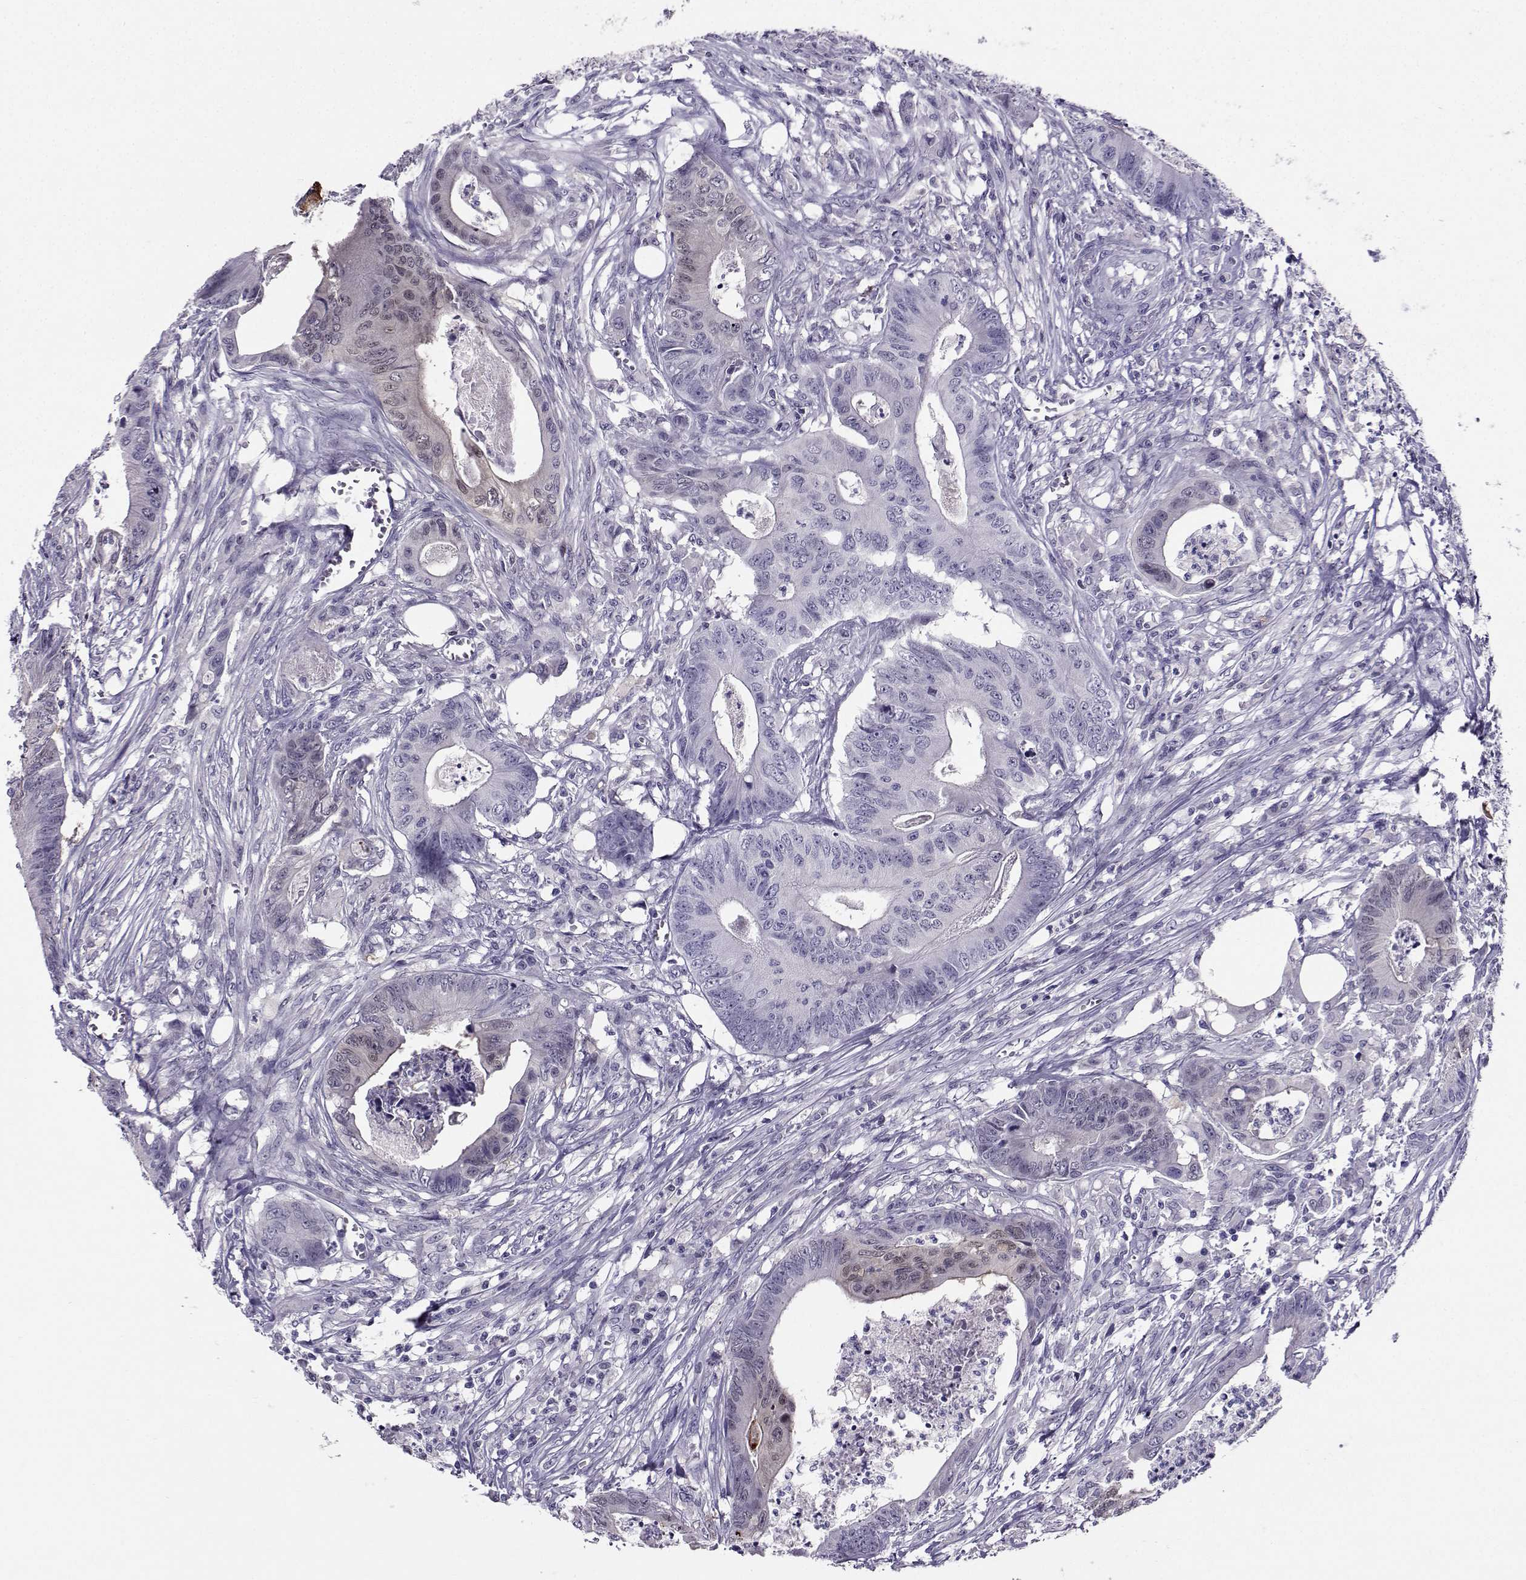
{"staining": {"intensity": "weak", "quantity": "<25%", "location": "nuclear"}, "tissue": "colorectal cancer", "cell_type": "Tumor cells", "image_type": "cancer", "snomed": [{"axis": "morphology", "description": "Adenocarcinoma, NOS"}, {"axis": "topography", "description": "Colon"}], "caption": "Immunohistochemical staining of human adenocarcinoma (colorectal) shows no significant staining in tumor cells. The staining was performed using DAB (3,3'-diaminobenzidine) to visualize the protein expression in brown, while the nuclei were stained in blue with hematoxylin (Magnification: 20x).", "gene": "PGK1", "patient": {"sex": "male", "age": 84}}